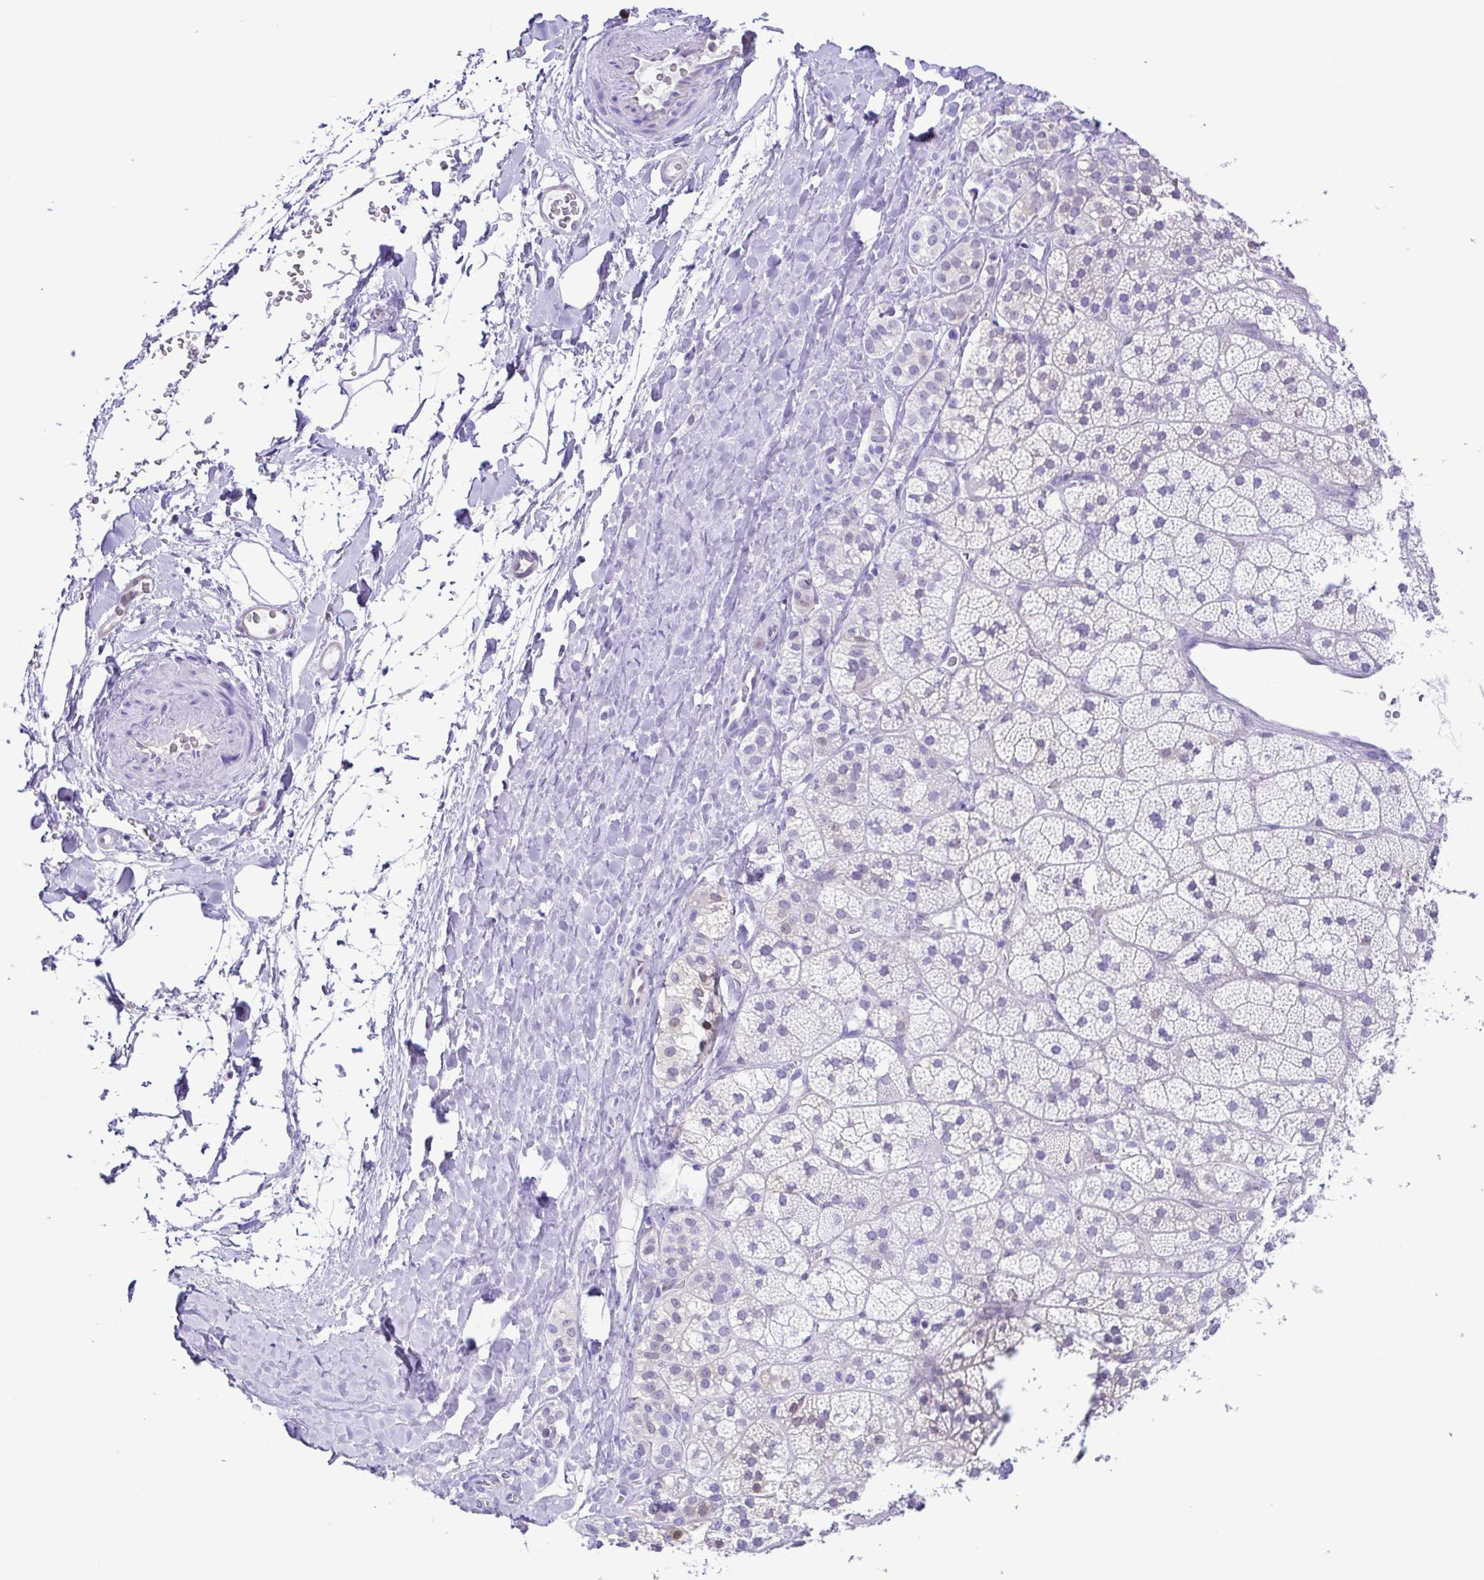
{"staining": {"intensity": "weak", "quantity": "<25%", "location": "cytoplasmic/membranous"}, "tissue": "adrenal gland", "cell_type": "Glandular cells", "image_type": "normal", "snomed": [{"axis": "morphology", "description": "Normal tissue, NOS"}, {"axis": "topography", "description": "Adrenal gland"}], "caption": "Histopathology image shows no significant protein positivity in glandular cells of unremarkable adrenal gland.", "gene": "GPR17", "patient": {"sex": "male", "age": 57}}